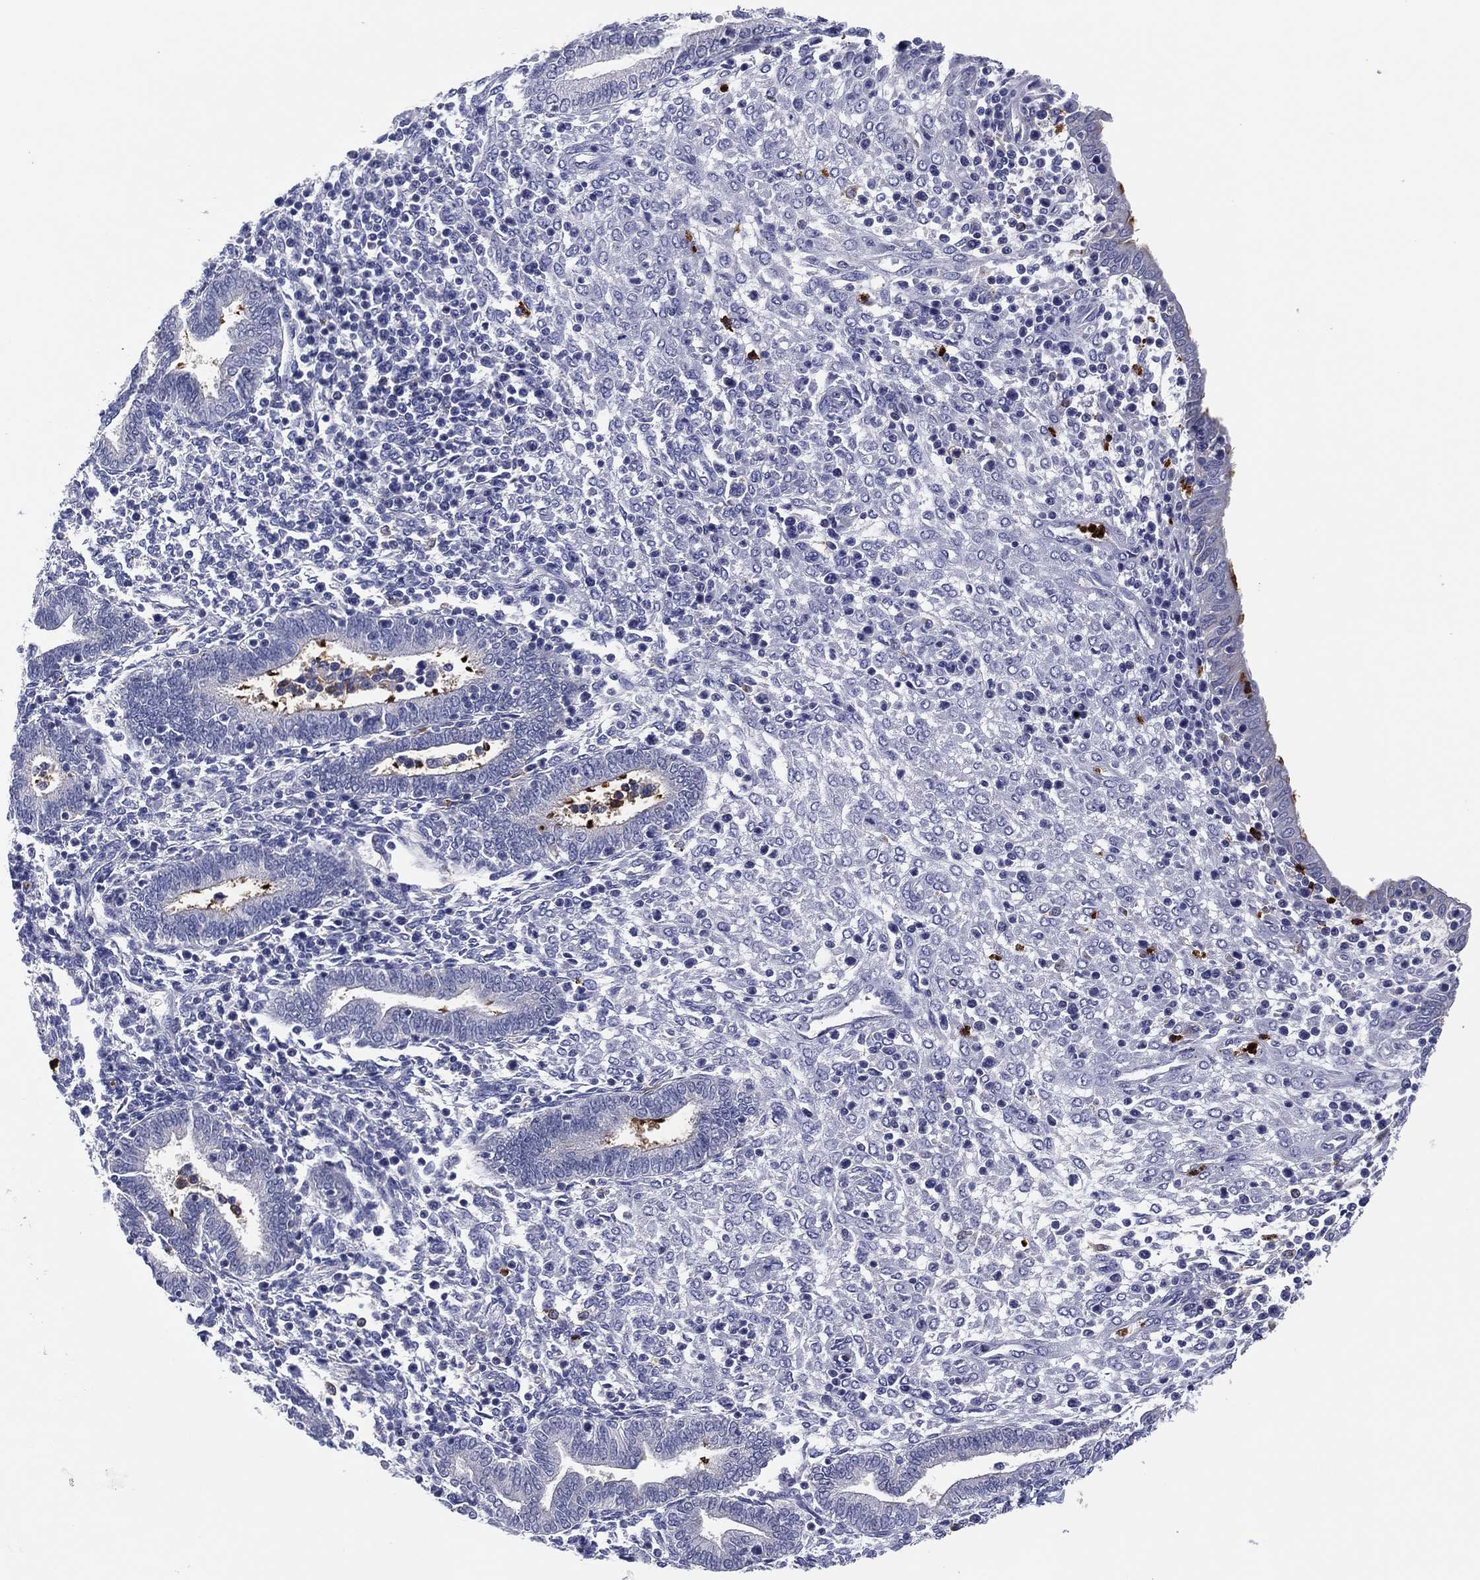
{"staining": {"intensity": "negative", "quantity": "none", "location": "none"}, "tissue": "endometrium", "cell_type": "Cells in endometrial stroma", "image_type": "normal", "snomed": [{"axis": "morphology", "description": "Normal tissue, NOS"}, {"axis": "topography", "description": "Endometrium"}], "caption": "Immunohistochemistry of benign human endometrium exhibits no positivity in cells in endometrial stroma.", "gene": "PLAC8", "patient": {"sex": "female", "age": 42}}